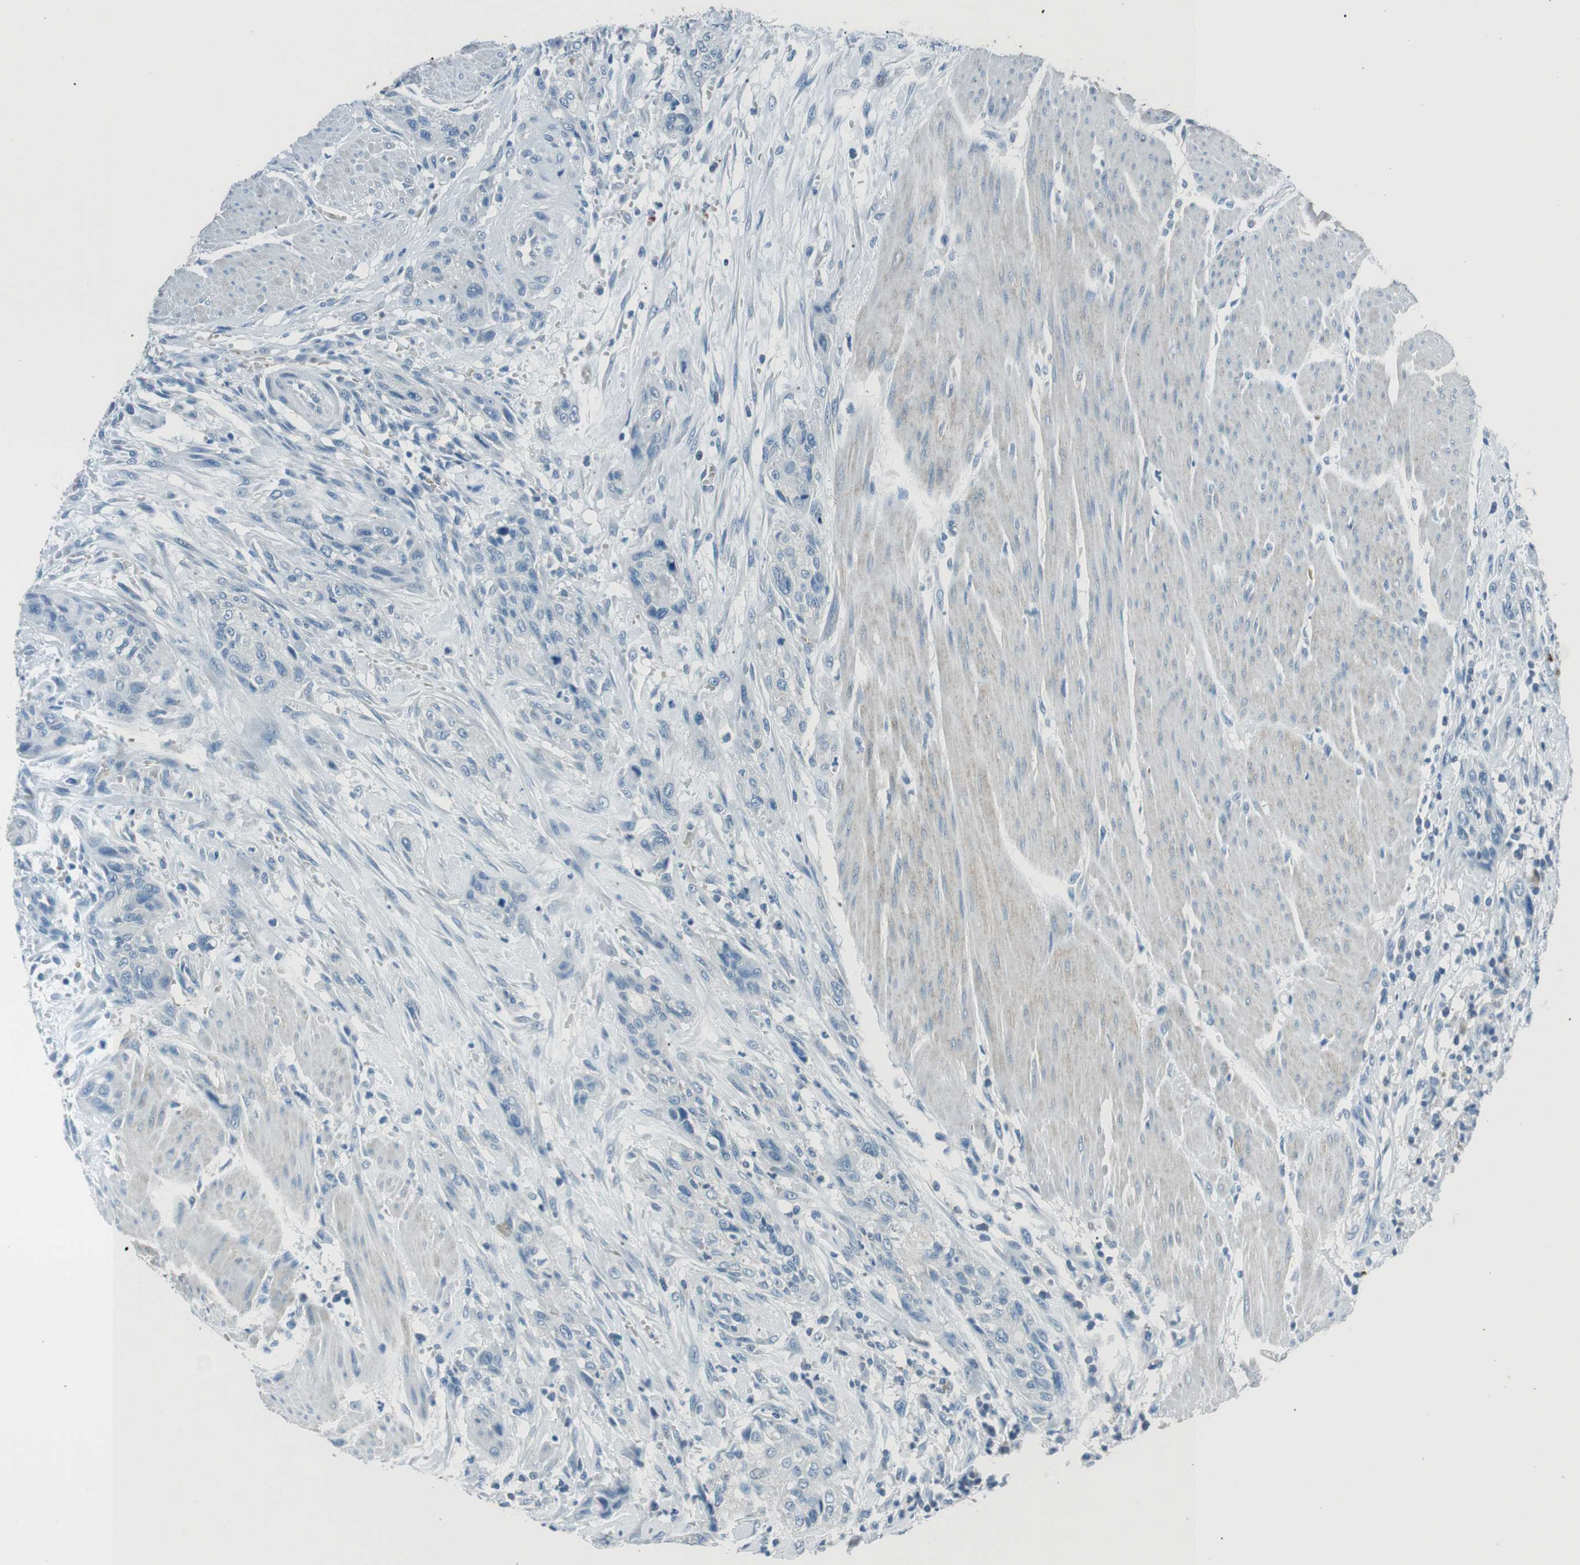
{"staining": {"intensity": "negative", "quantity": "none", "location": "none"}, "tissue": "urothelial cancer", "cell_type": "Tumor cells", "image_type": "cancer", "snomed": [{"axis": "morphology", "description": "Urothelial carcinoma, High grade"}, {"axis": "topography", "description": "Urinary bladder"}], "caption": "Human high-grade urothelial carcinoma stained for a protein using IHC reveals no staining in tumor cells.", "gene": "ST6GAL1", "patient": {"sex": "male", "age": 35}}